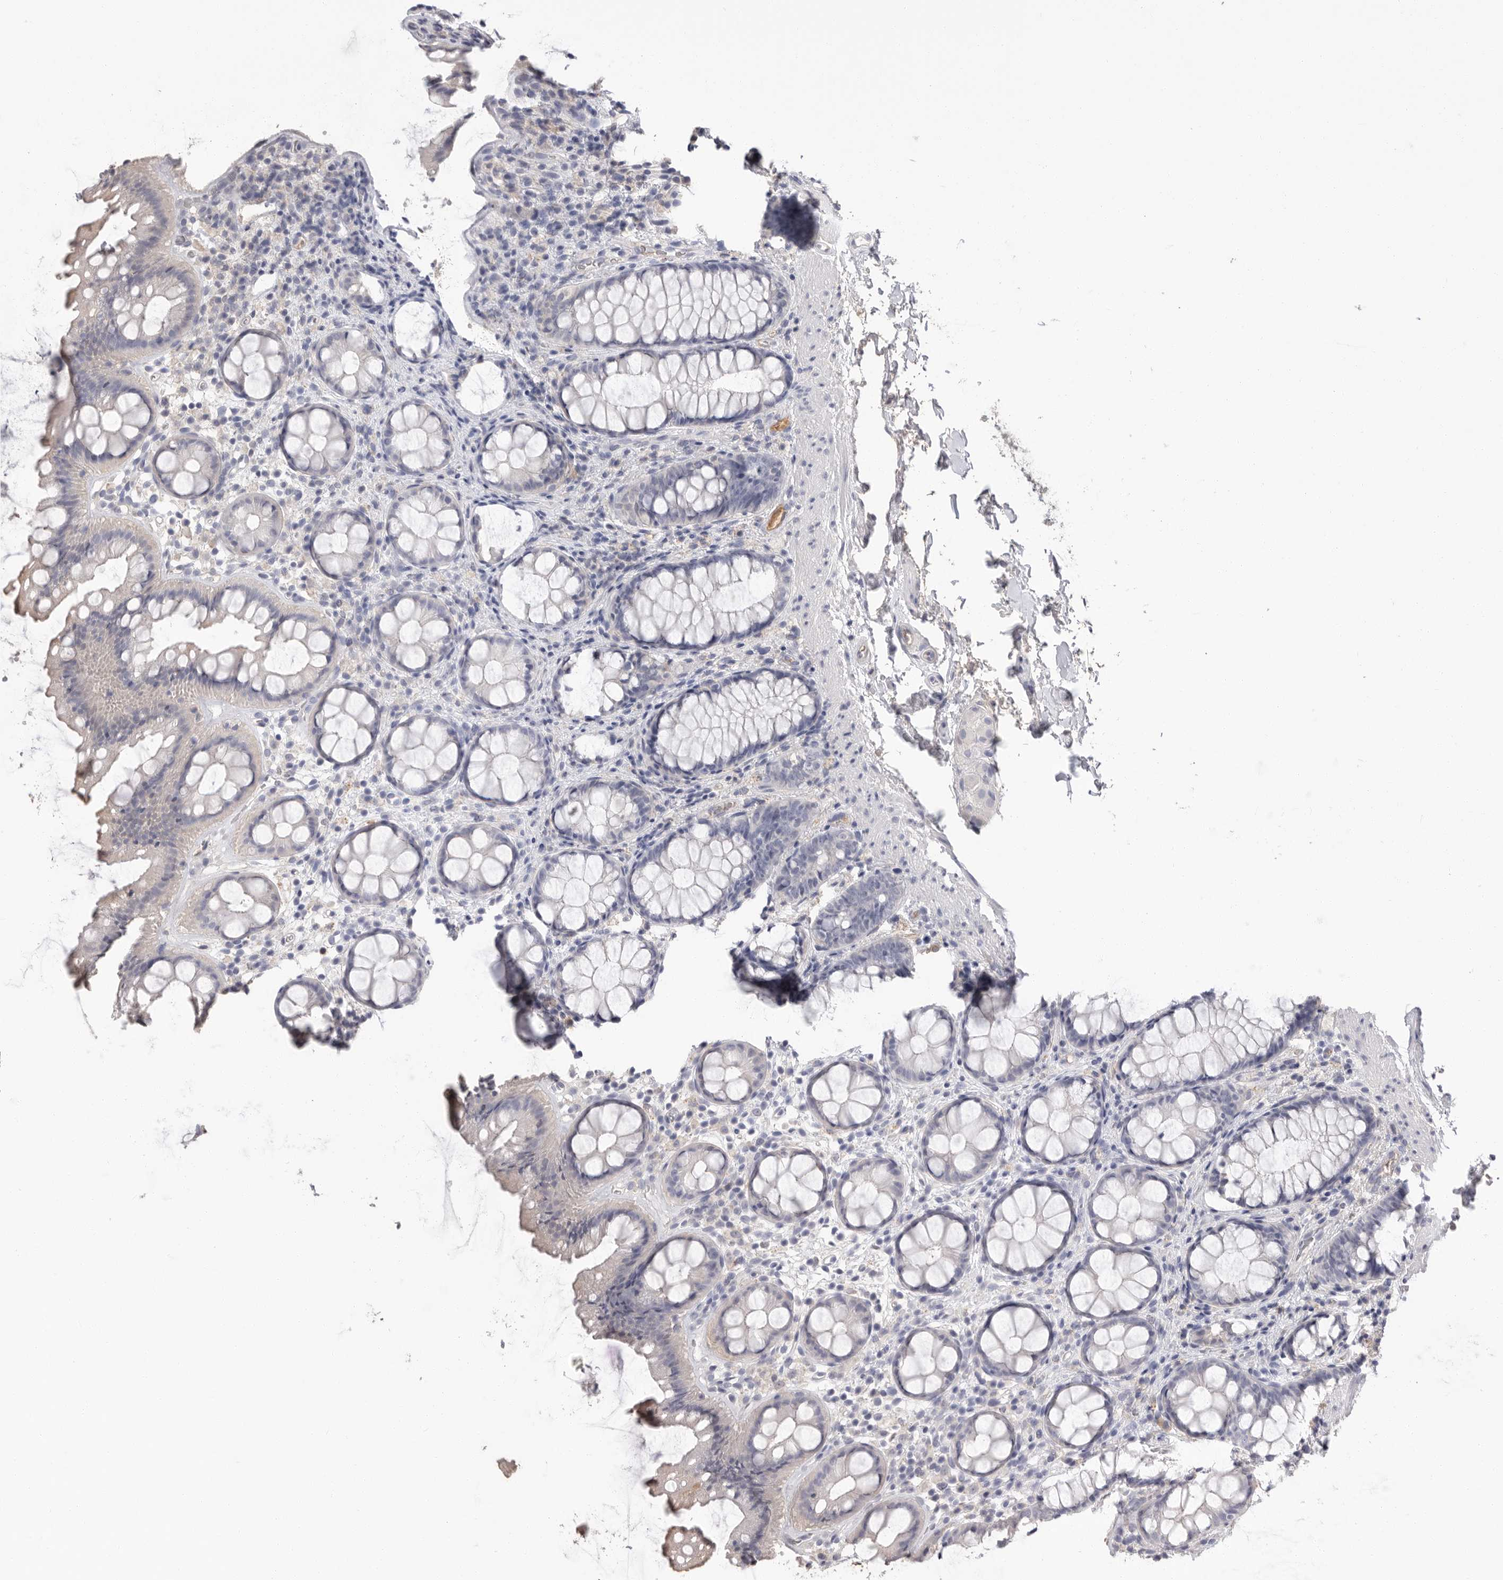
{"staining": {"intensity": "negative", "quantity": "none", "location": "none"}, "tissue": "rectum", "cell_type": "Glandular cells", "image_type": "normal", "snomed": [{"axis": "morphology", "description": "Normal tissue, NOS"}, {"axis": "topography", "description": "Rectum"}], "caption": "DAB (3,3'-diaminobenzidine) immunohistochemical staining of normal rectum reveals no significant positivity in glandular cells.", "gene": "APOA2", "patient": {"sex": "female", "age": 65}}